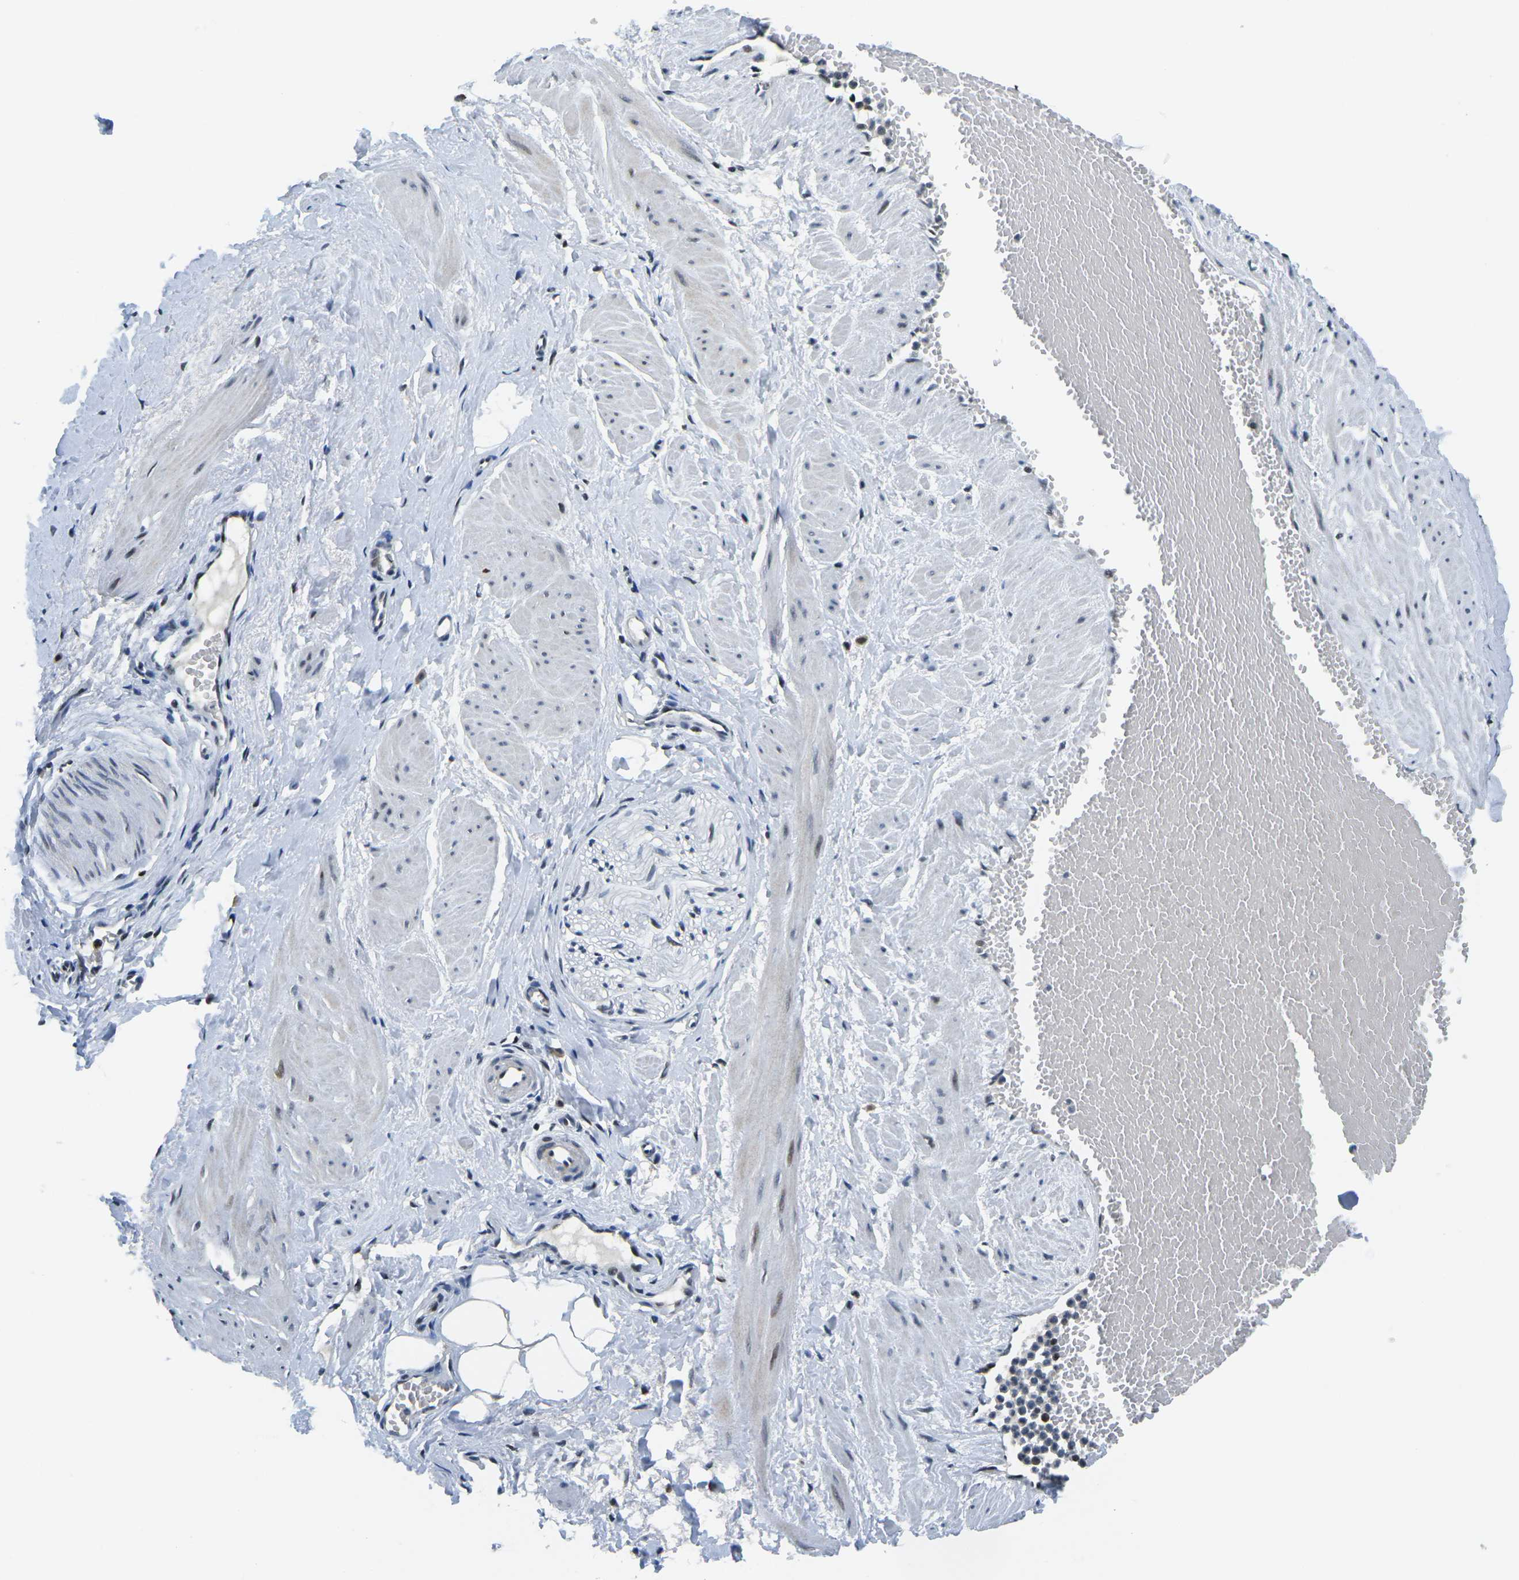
{"staining": {"intensity": "moderate", "quantity": ">75%", "location": "nuclear"}, "tissue": "adipose tissue", "cell_type": "Adipocytes", "image_type": "normal", "snomed": [{"axis": "morphology", "description": "Normal tissue, NOS"}, {"axis": "topography", "description": "Soft tissue"}, {"axis": "topography", "description": "Vascular tissue"}], "caption": "Protein analysis of unremarkable adipose tissue displays moderate nuclear staining in approximately >75% of adipocytes.", "gene": "PRPF8", "patient": {"sex": "female", "age": 35}}